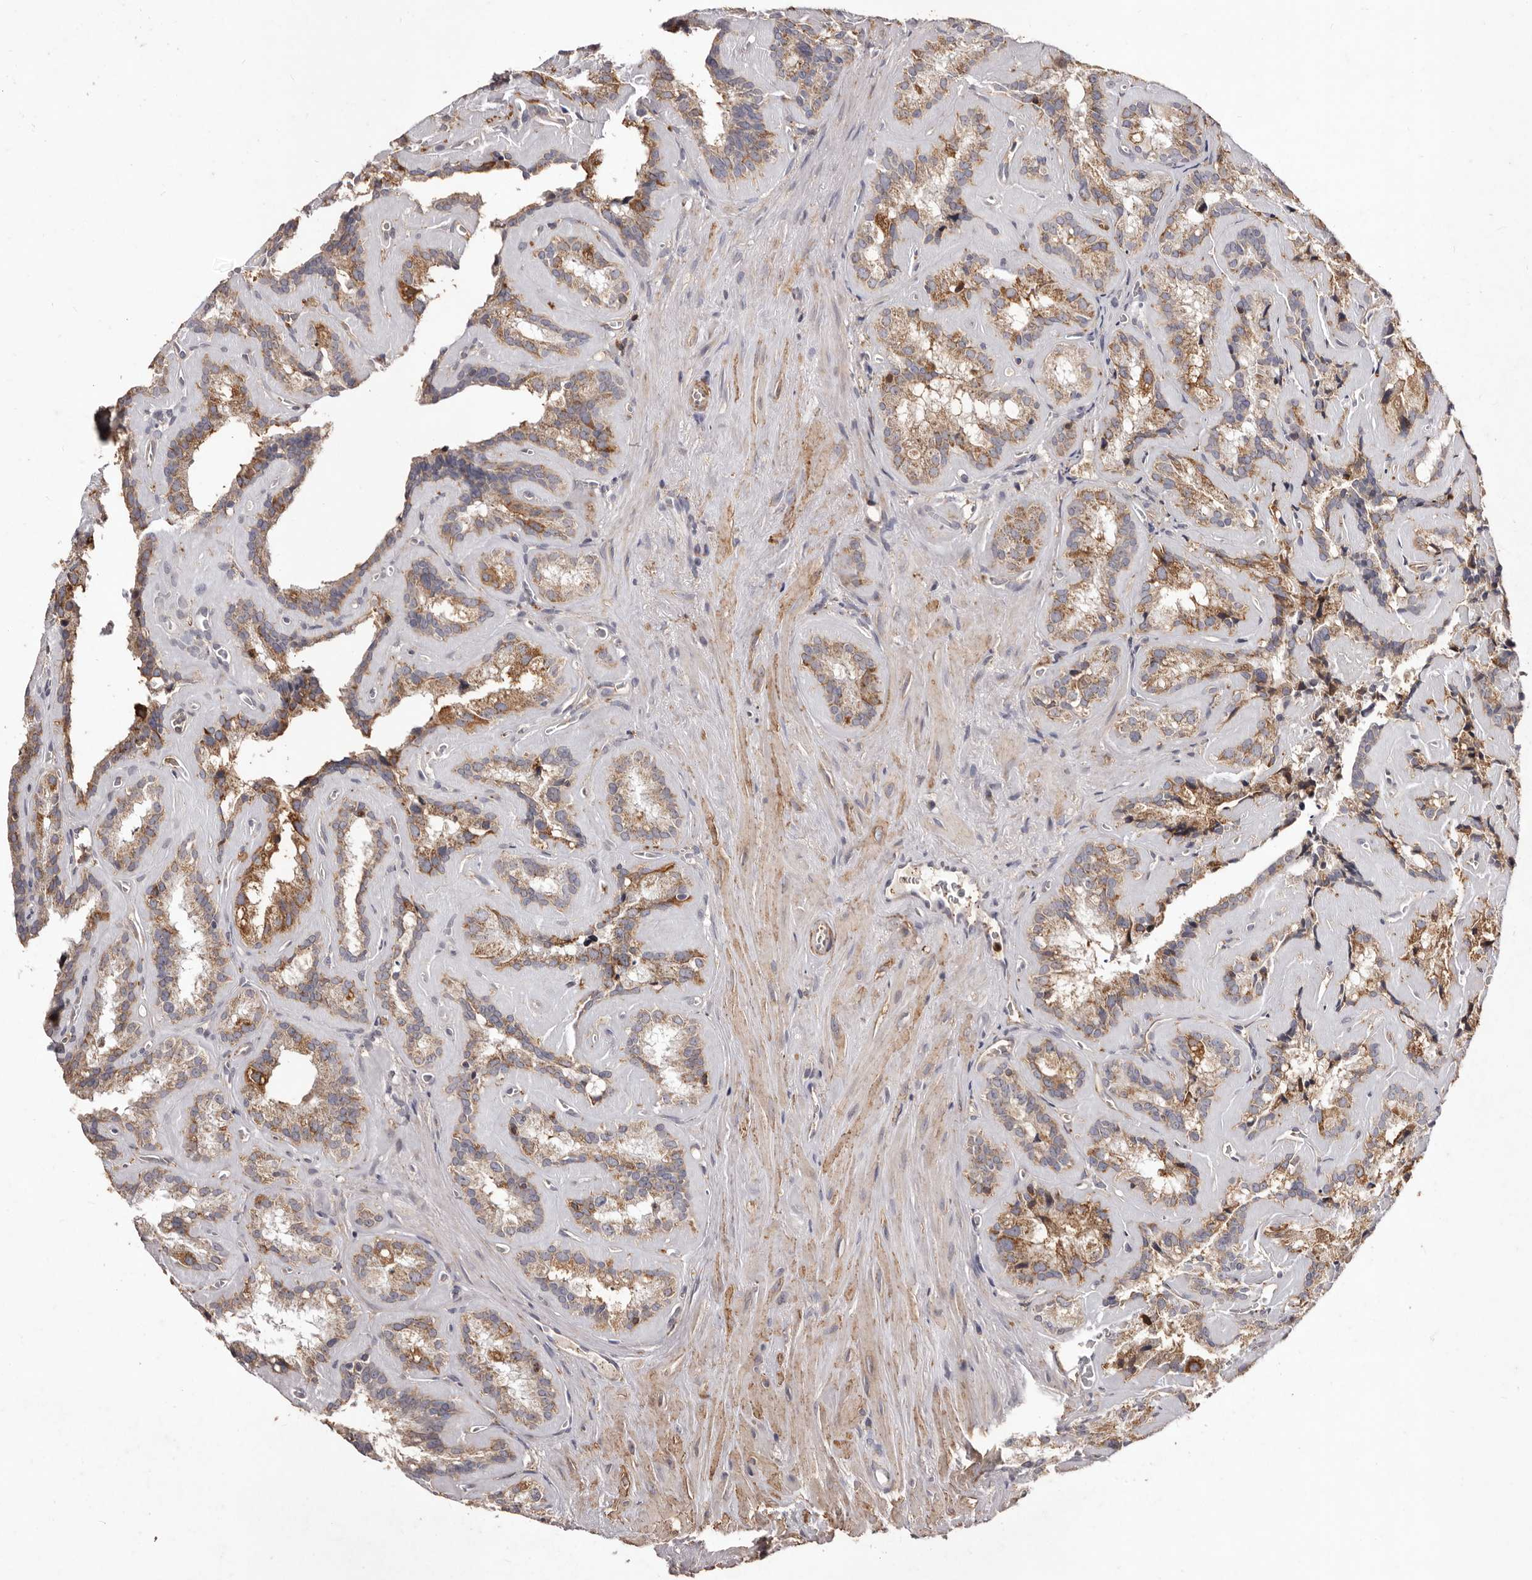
{"staining": {"intensity": "moderate", "quantity": ">75%", "location": "cytoplasmic/membranous"}, "tissue": "seminal vesicle", "cell_type": "Glandular cells", "image_type": "normal", "snomed": [{"axis": "morphology", "description": "Normal tissue, NOS"}, {"axis": "topography", "description": "Prostate"}, {"axis": "topography", "description": "Seminal veicle"}], "caption": "A micrograph of seminal vesicle stained for a protein displays moderate cytoplasmic/membranous brown staining in glandular cells. (brown staining indicates protein expression, while blue staining denotes nuclei).", "gene": "CXCL14", "patient": {"sex": "male", "age": 59}}